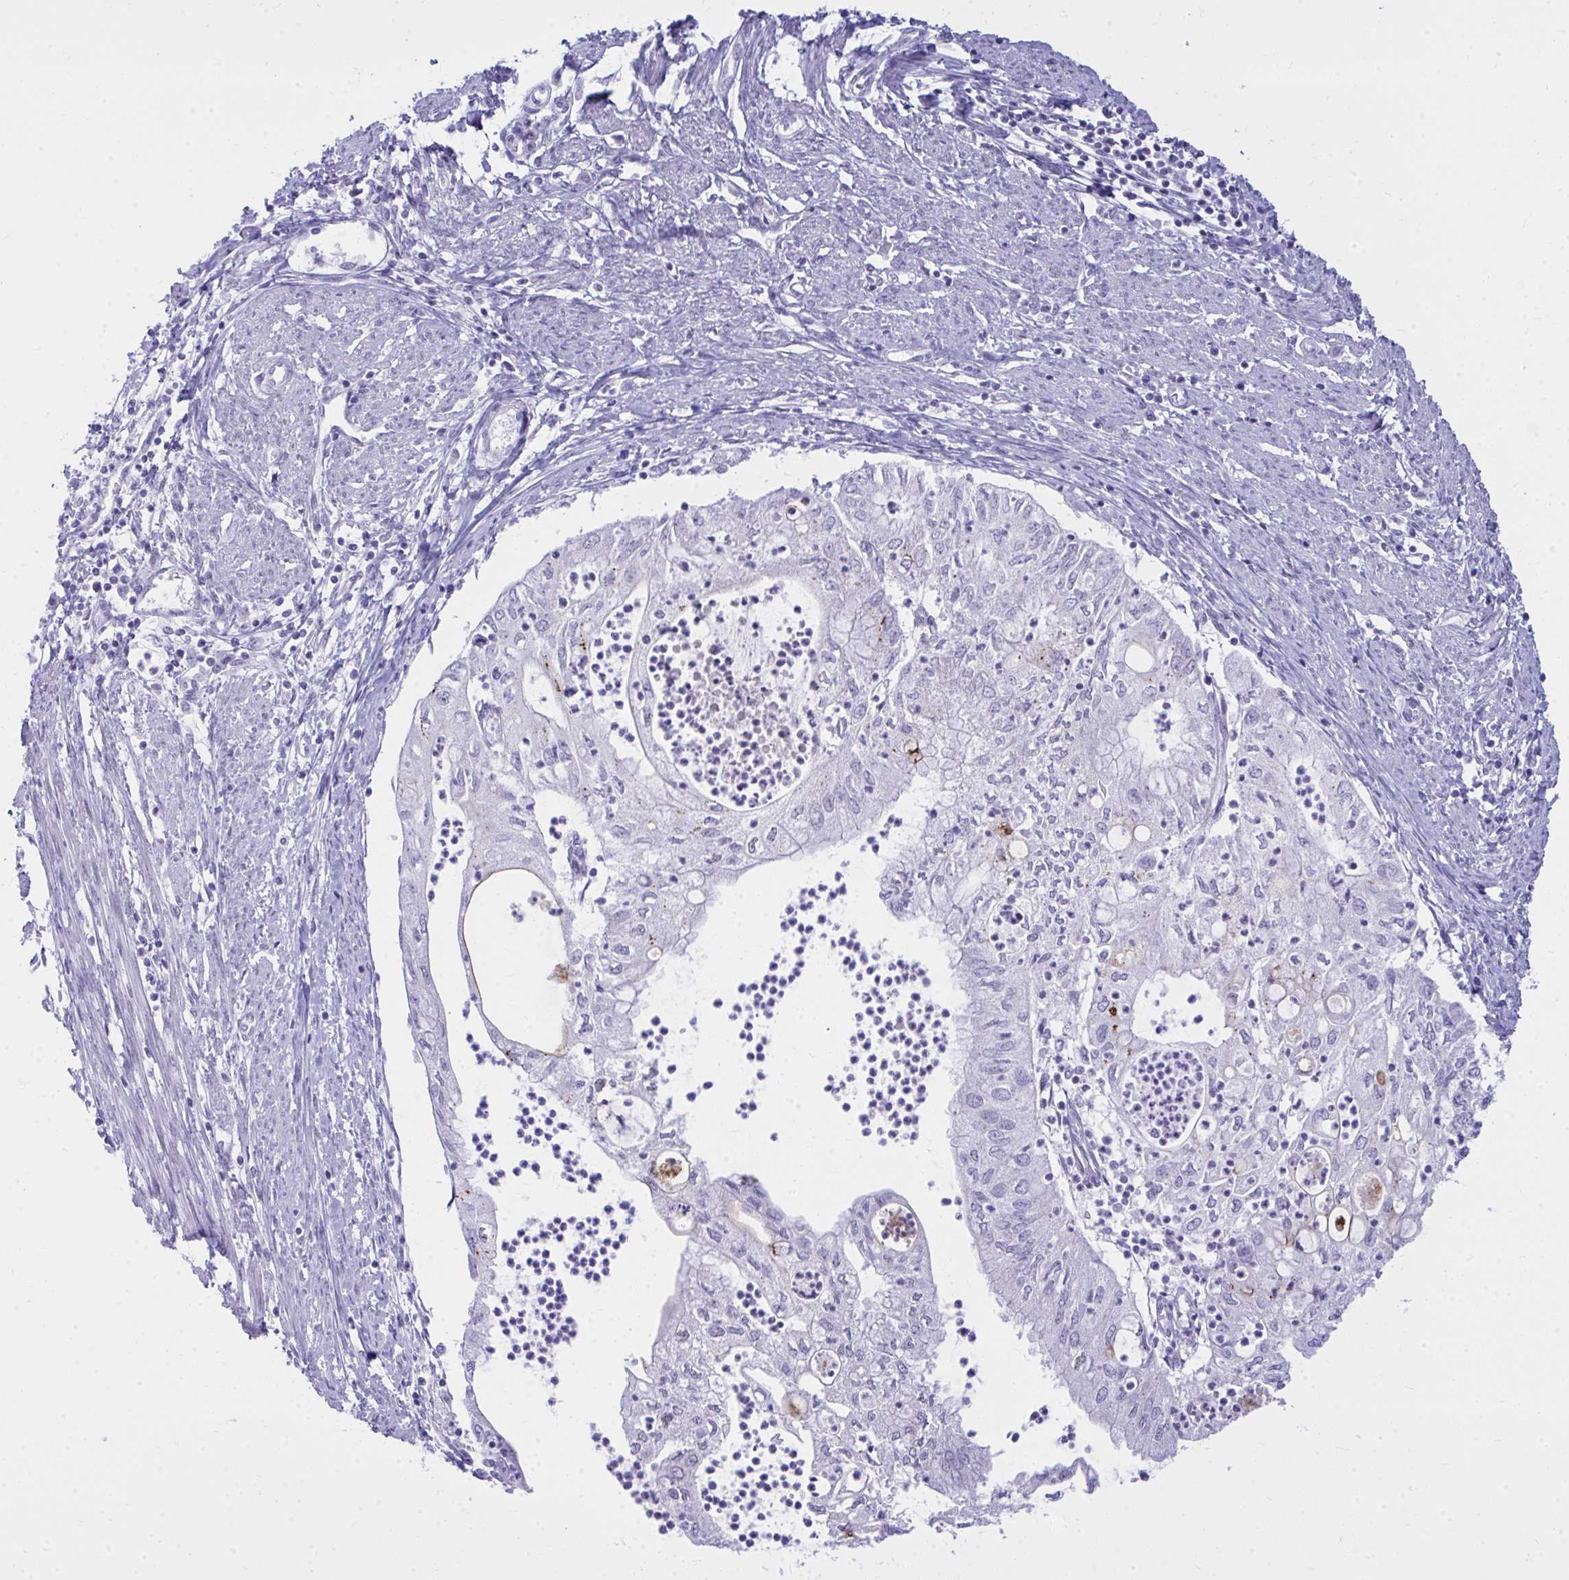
{"staining": {"intensity": "negative", "quantity": "none", "location": "none"}, "tissue": "endometrial cancer", "cell_type": "Tumor cells", "image_type": "cancer", "snomed": [{"axis": "morphology", "description": "Adenocarcinoma, NOS"}, {"axis": "topography", "description": "Endometrium"}], "caption": "IHC image of neoplastic tissue: human endometrial cancer stained with DAB (3,3'-diaminobenzidine) shows no significant protein positivity in tumor cells. (DAB (3,3'-diaminobenzidine) IHC, high magnification).", "gene": "OR5F1", "patient": {"sex": "female", "age": 75}}